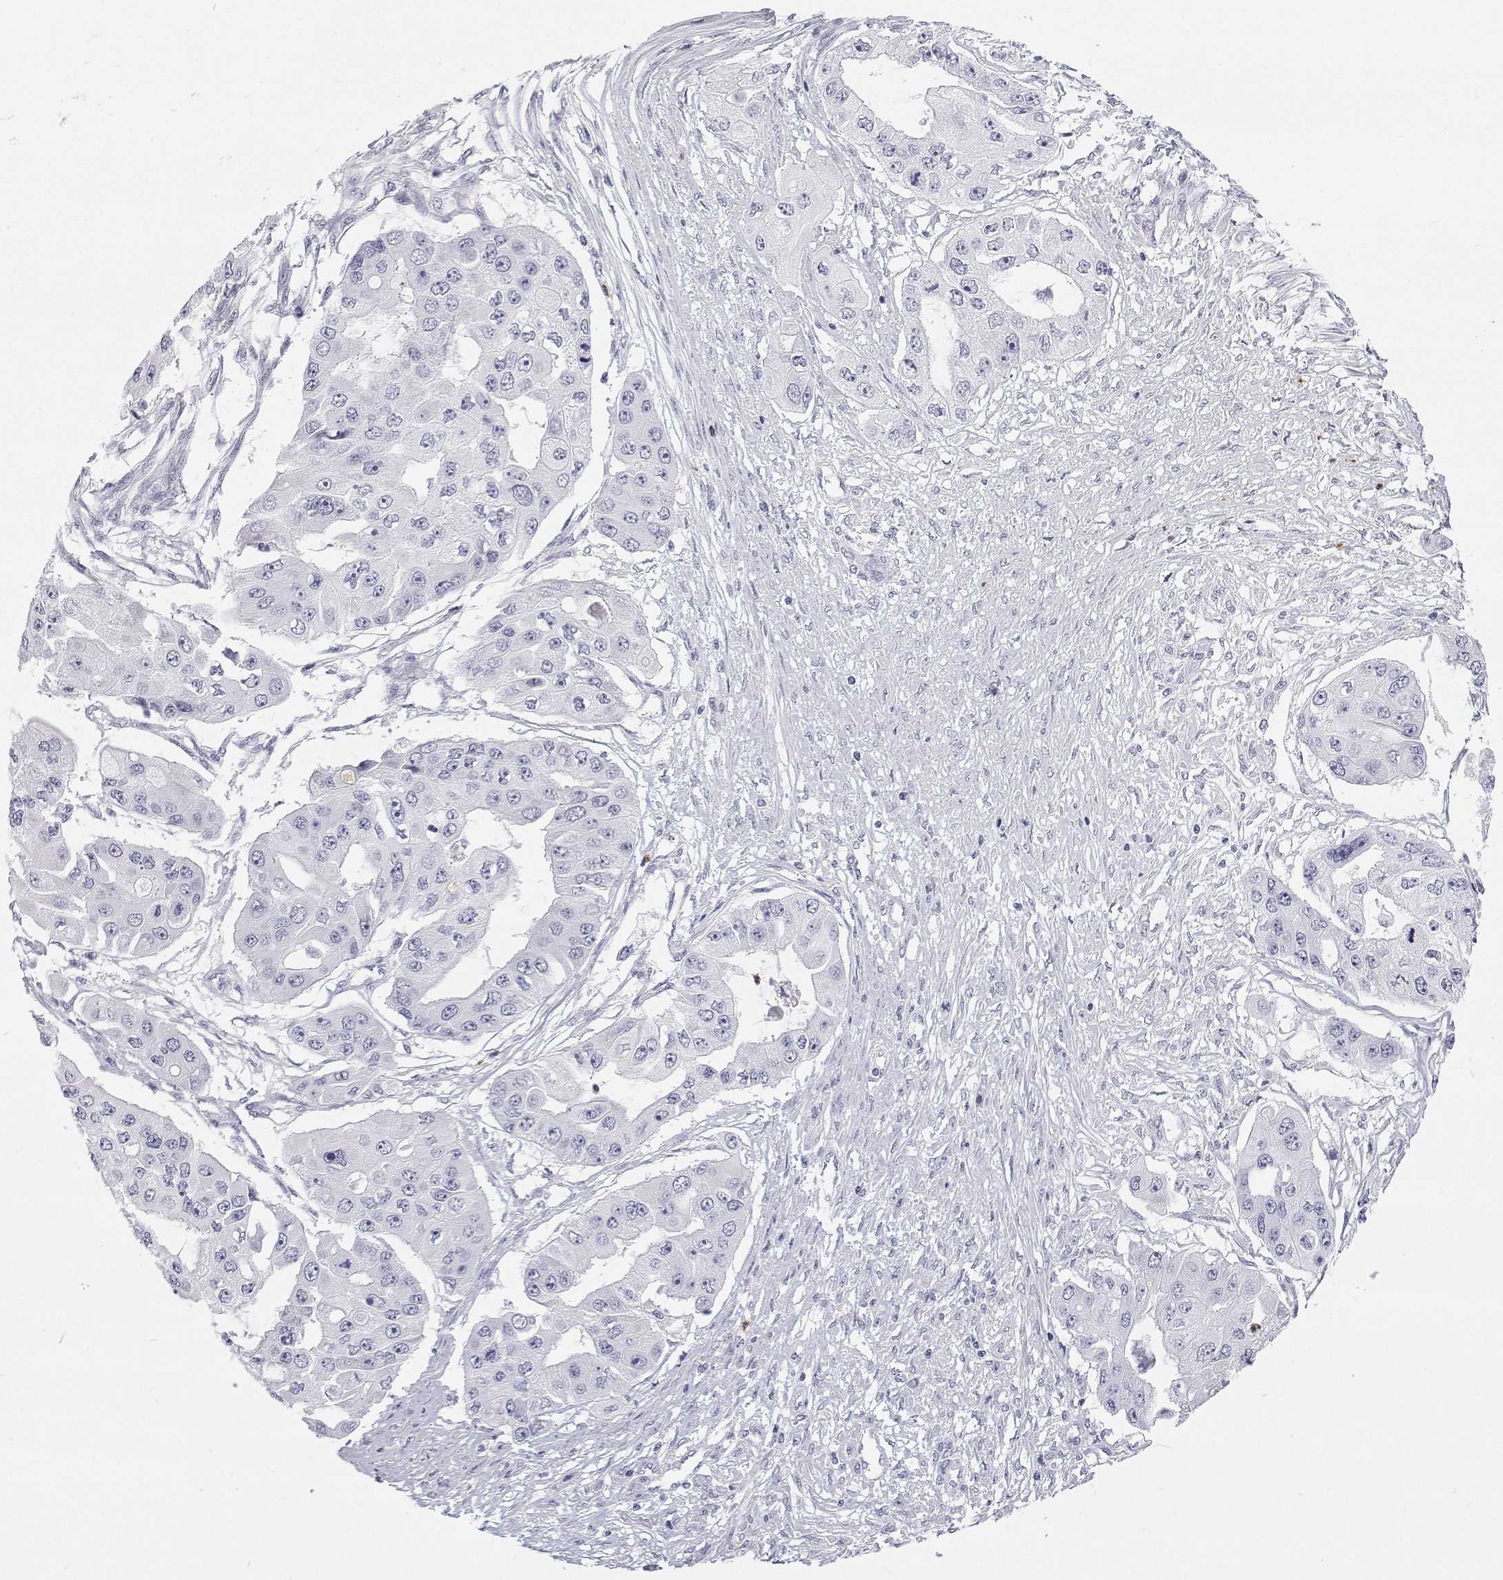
{"staining": {"intensity": "negative", "quantity": "none", "location": "none"}, "tissue": "ovarian cancer", "cell_type": "Tumor cells", "image_type": "cancer", "snomed": [{"axis": "morphology", "description": "Cystadenocarcinoma, serous, NOS"}, {"axis": "topography", "description": "Ovary"}], "caption": "Immunohistochemistry (IHC) micrograph of neoplastic tissue: ovarian cancer (serous cystadenocarcinoma) stained with DAB shows no significant protein expression in tumor cells.", "gene": "SFTPB", "patient": {"sex": "female", "age": 56}}